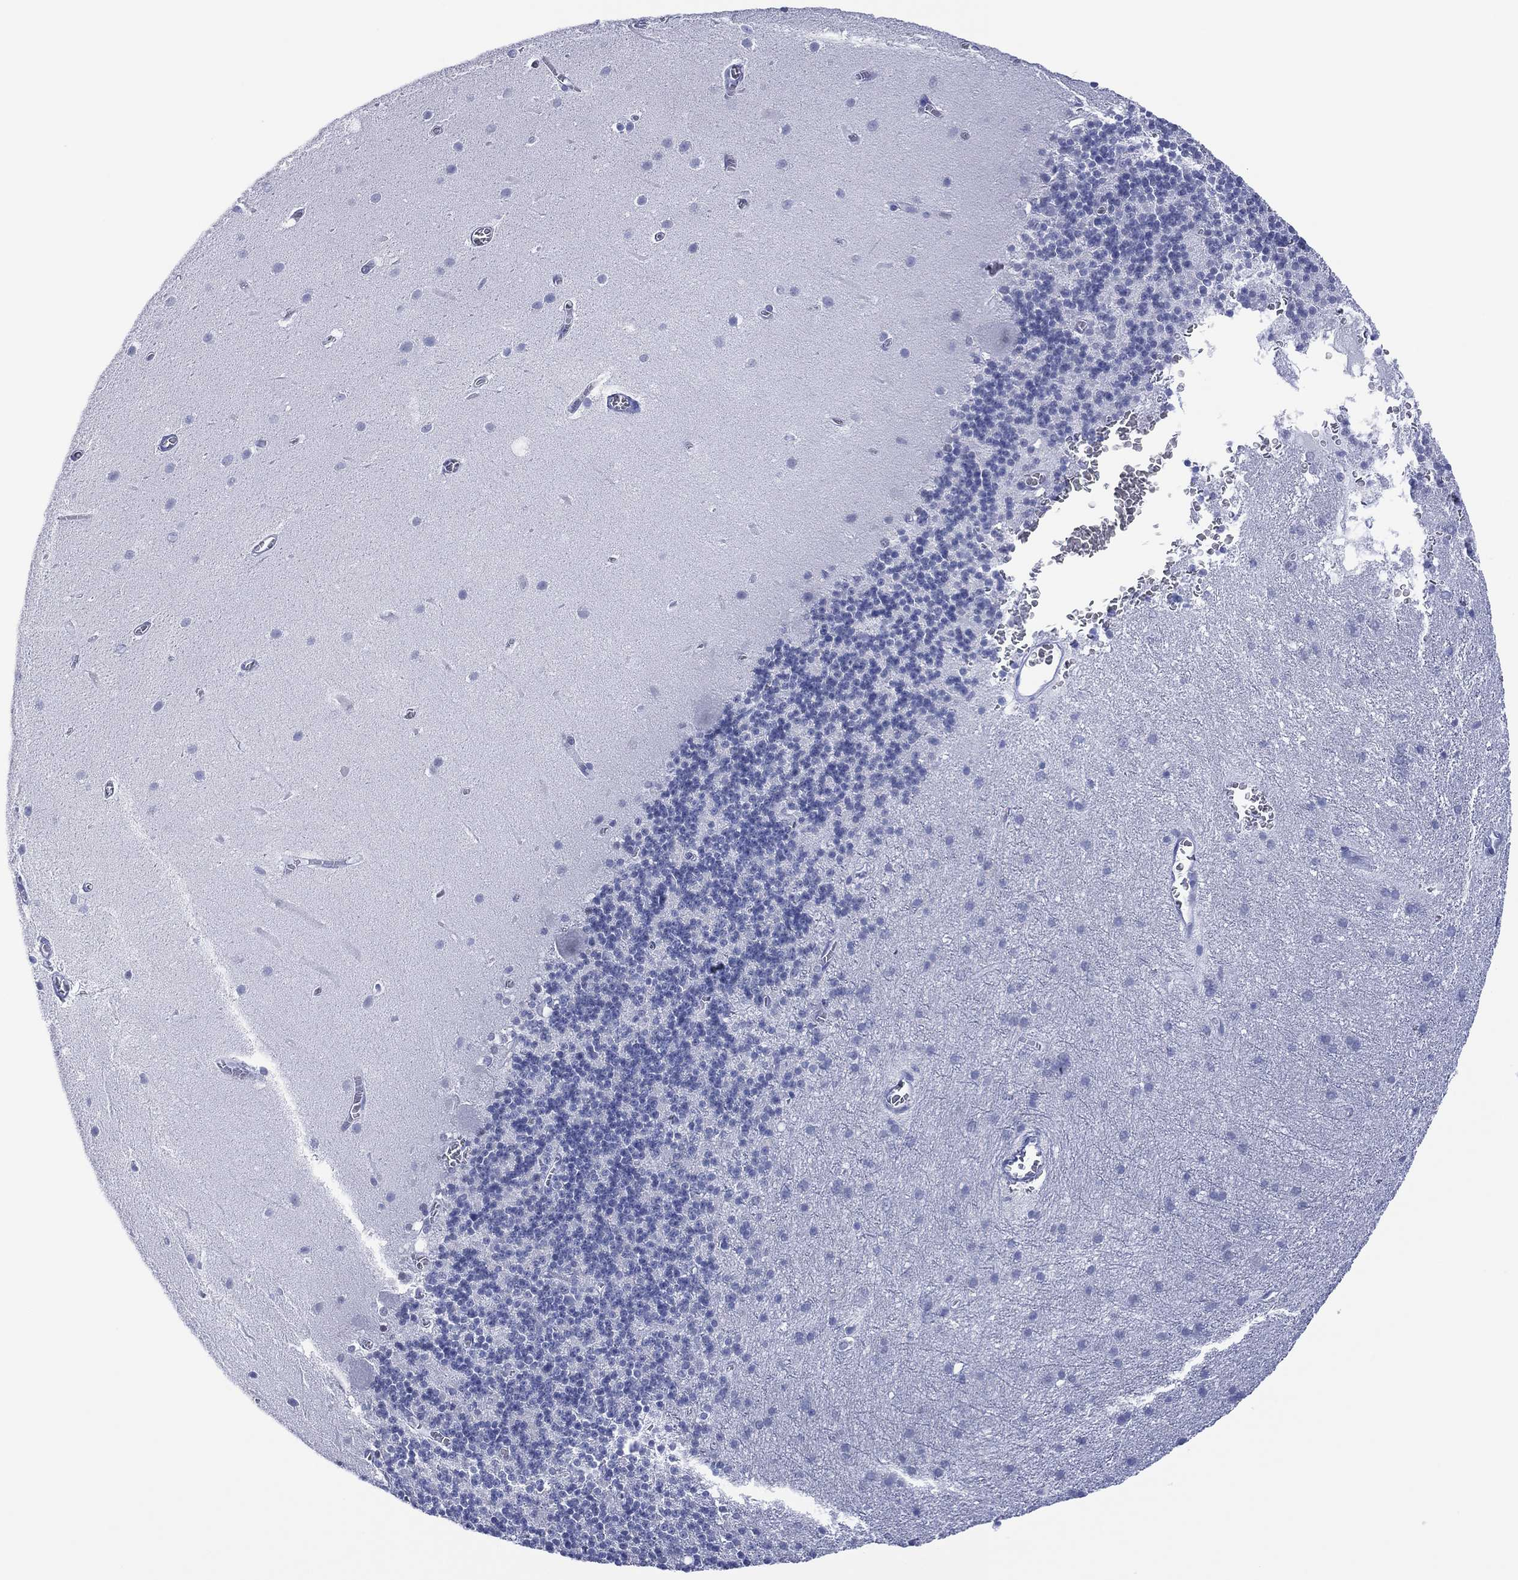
{"staining": {"intensity": "negative", "quantity": "none", "location": "none"}, "tissue": "cerebellum", "cell_type": "Cells in granular layer", "image_type": "normal", "snomed": [{"axis": "morphology", "description": "Normal tissue, NOS"}, {"axis": "topography", "description": "Cerebellum"}], "caption": "Unremarkable cerebellum was stained to show a protein in brown. There is no significant staining in cells in granular layer. (Stains: DAB (3,3'-diaminobenzidine) IHC with hematoxylin counter stain, Microscopy: brightfield microscopy at high magnification).", "gene": "UTF1", "patient": {"sex": "male", "age": 70}}